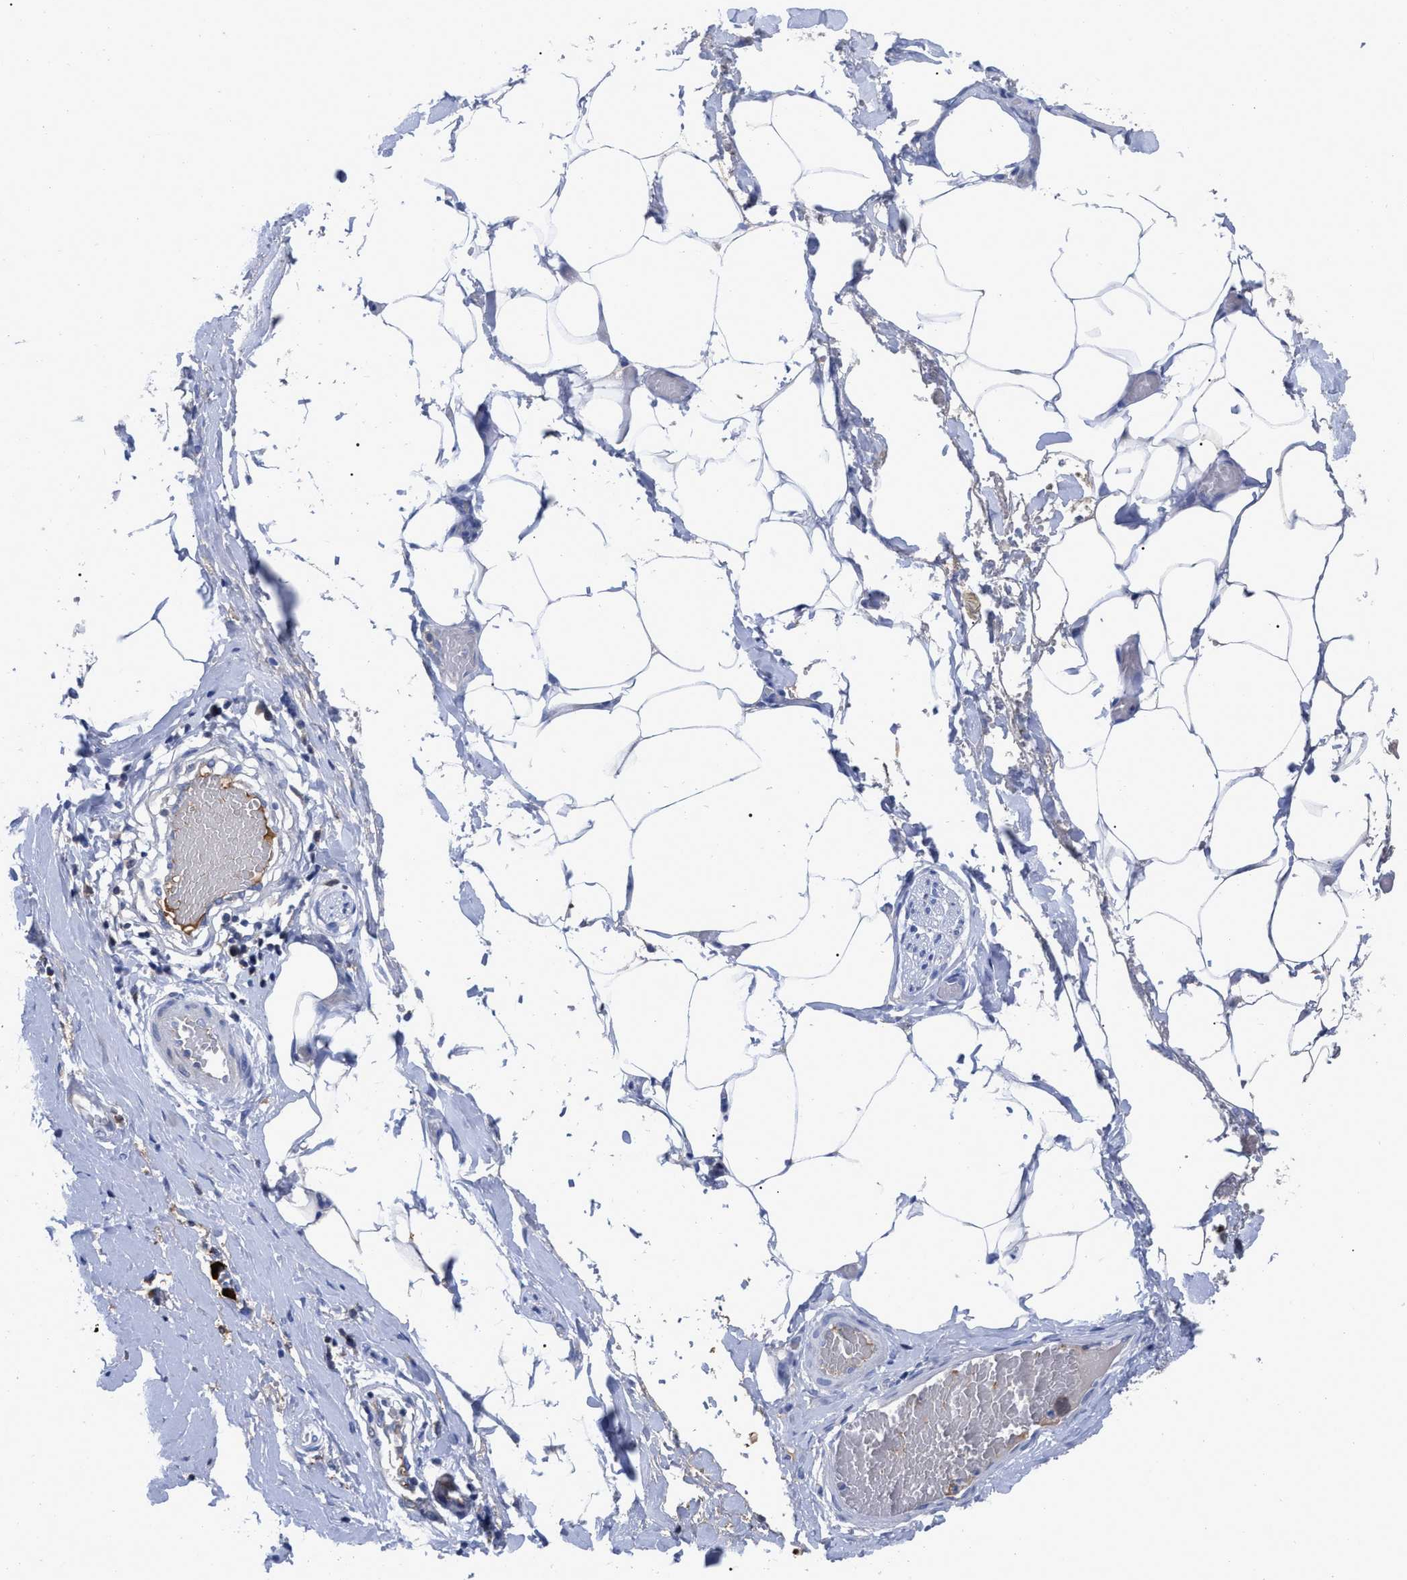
{"staining": {"intensity": "weak", "quantity": "<25%", "location": "cytoplasmic/membranous"}, "tissue": "adipose tissue", "cell_type": "Adipocytes", "image_type": "normal", "snomed": [{"axis": "morphology", "description": "Normal tissue, NOS"}, {"axis": "morphology", "description": "Adenocarcinoma, NOS"}, {"axis": "topography", "description": "Colon"}, {"axis": "topography", "description": "Peripheral nerve tissue"}], "caption": "Immunohistochemistry (IHC) histopathology image of normal adipose tissue: human adipose tissue stained with DAB (3,3'-diaminobenzidine) reveals no significant protein staining in adipocytes.", "gene": "IGHV5", "patient": {"sex": "male", "age": 14}}